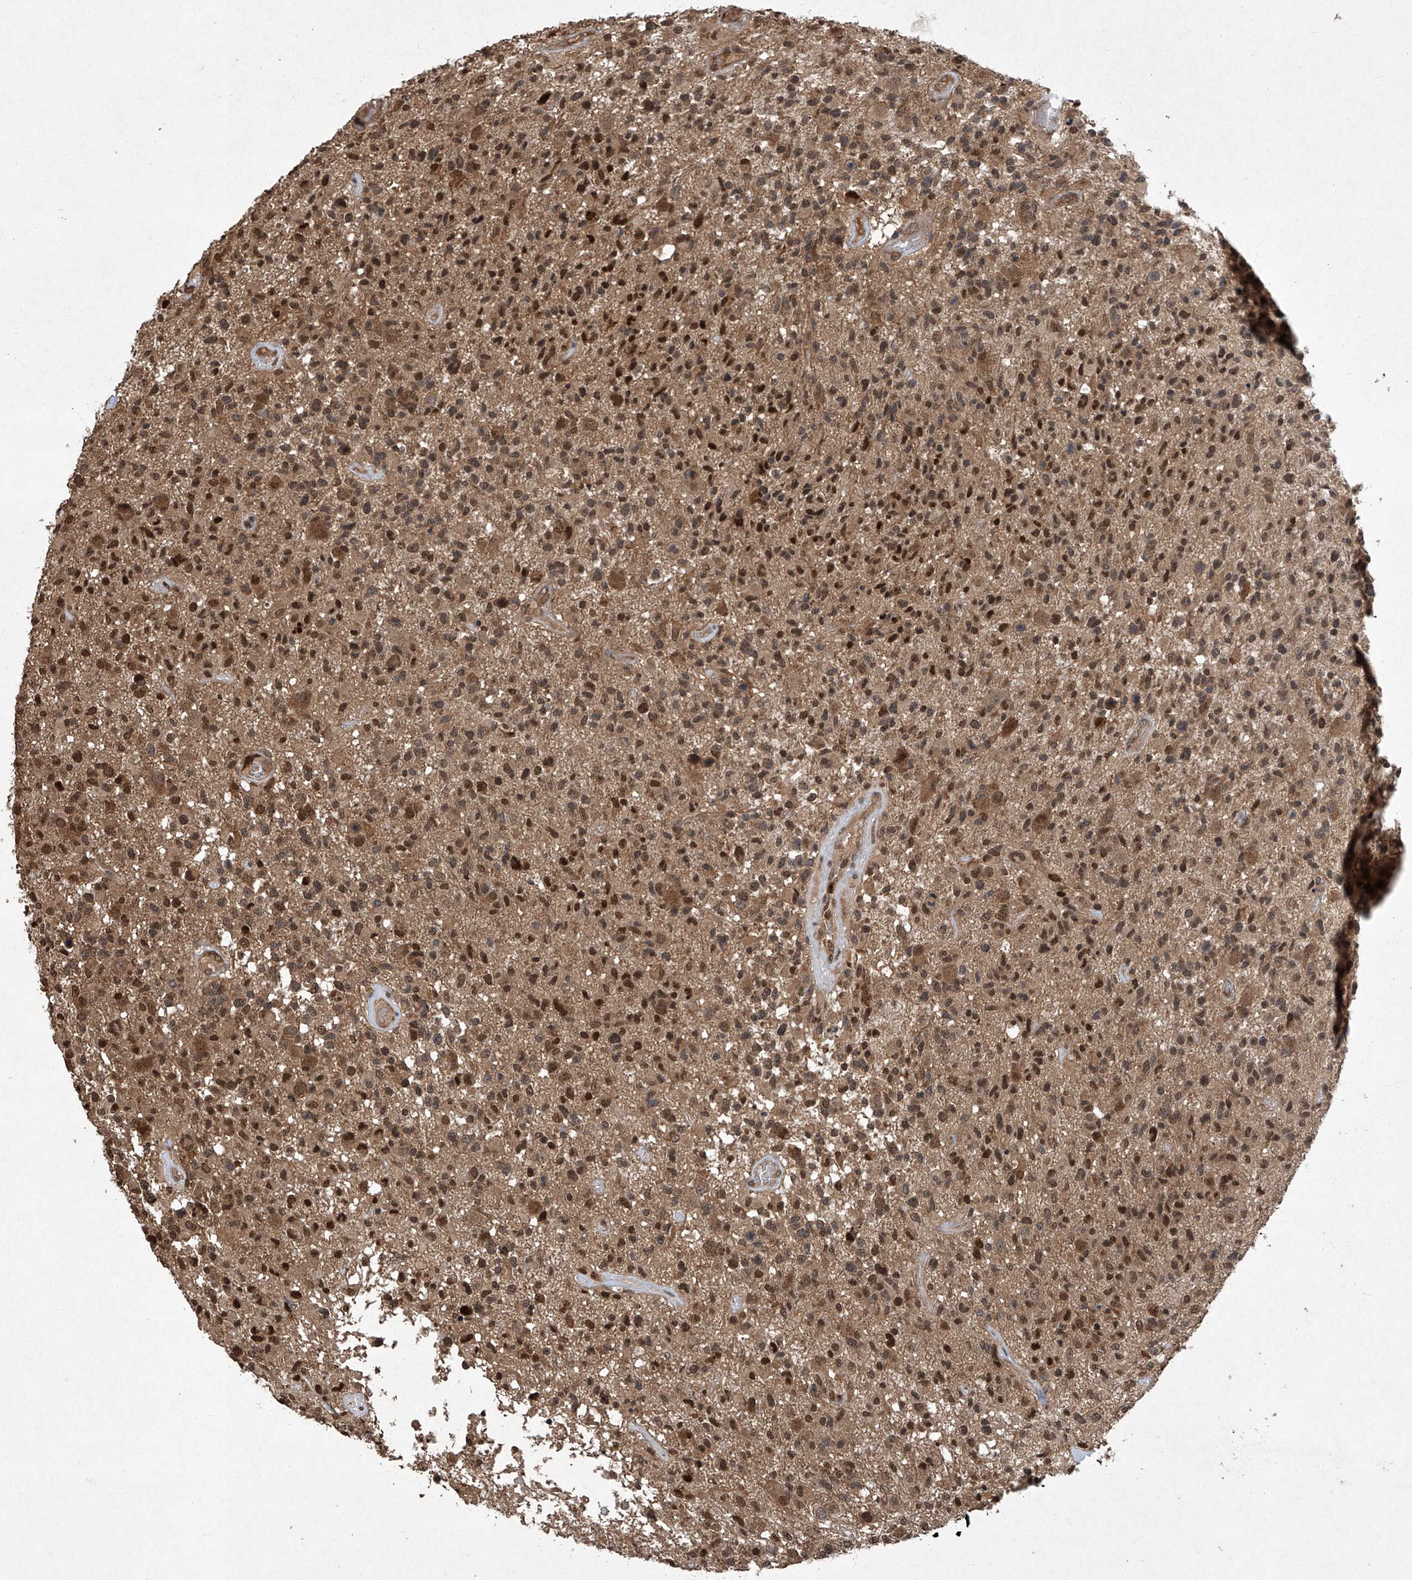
{"staining": {"intensity": "moderate", "quantity": ">75%", "location": "cytoplasmic/membranous,nuclear"}, "tissue": "glioma", "cell_type": "Tumor cells", "image_type": "cancer", "snomed": [{"axis": "morphology", "description": "Glioma, malignant, High grade"}, {"axis": "morphology", "description": "Glioblastoma, NOS"}, {"axis": "topography", "description": "Brain"}], "caption": "This image shows glioma stained with IHC to label a protein in brown. The cytoplasmic/membranous and nuclear of tumor cells show moderate positivity for the protein. Nuclei are counter-stained blue.", "gene": "TSNAX", "patient": {"sex": "male", "age": 60}}